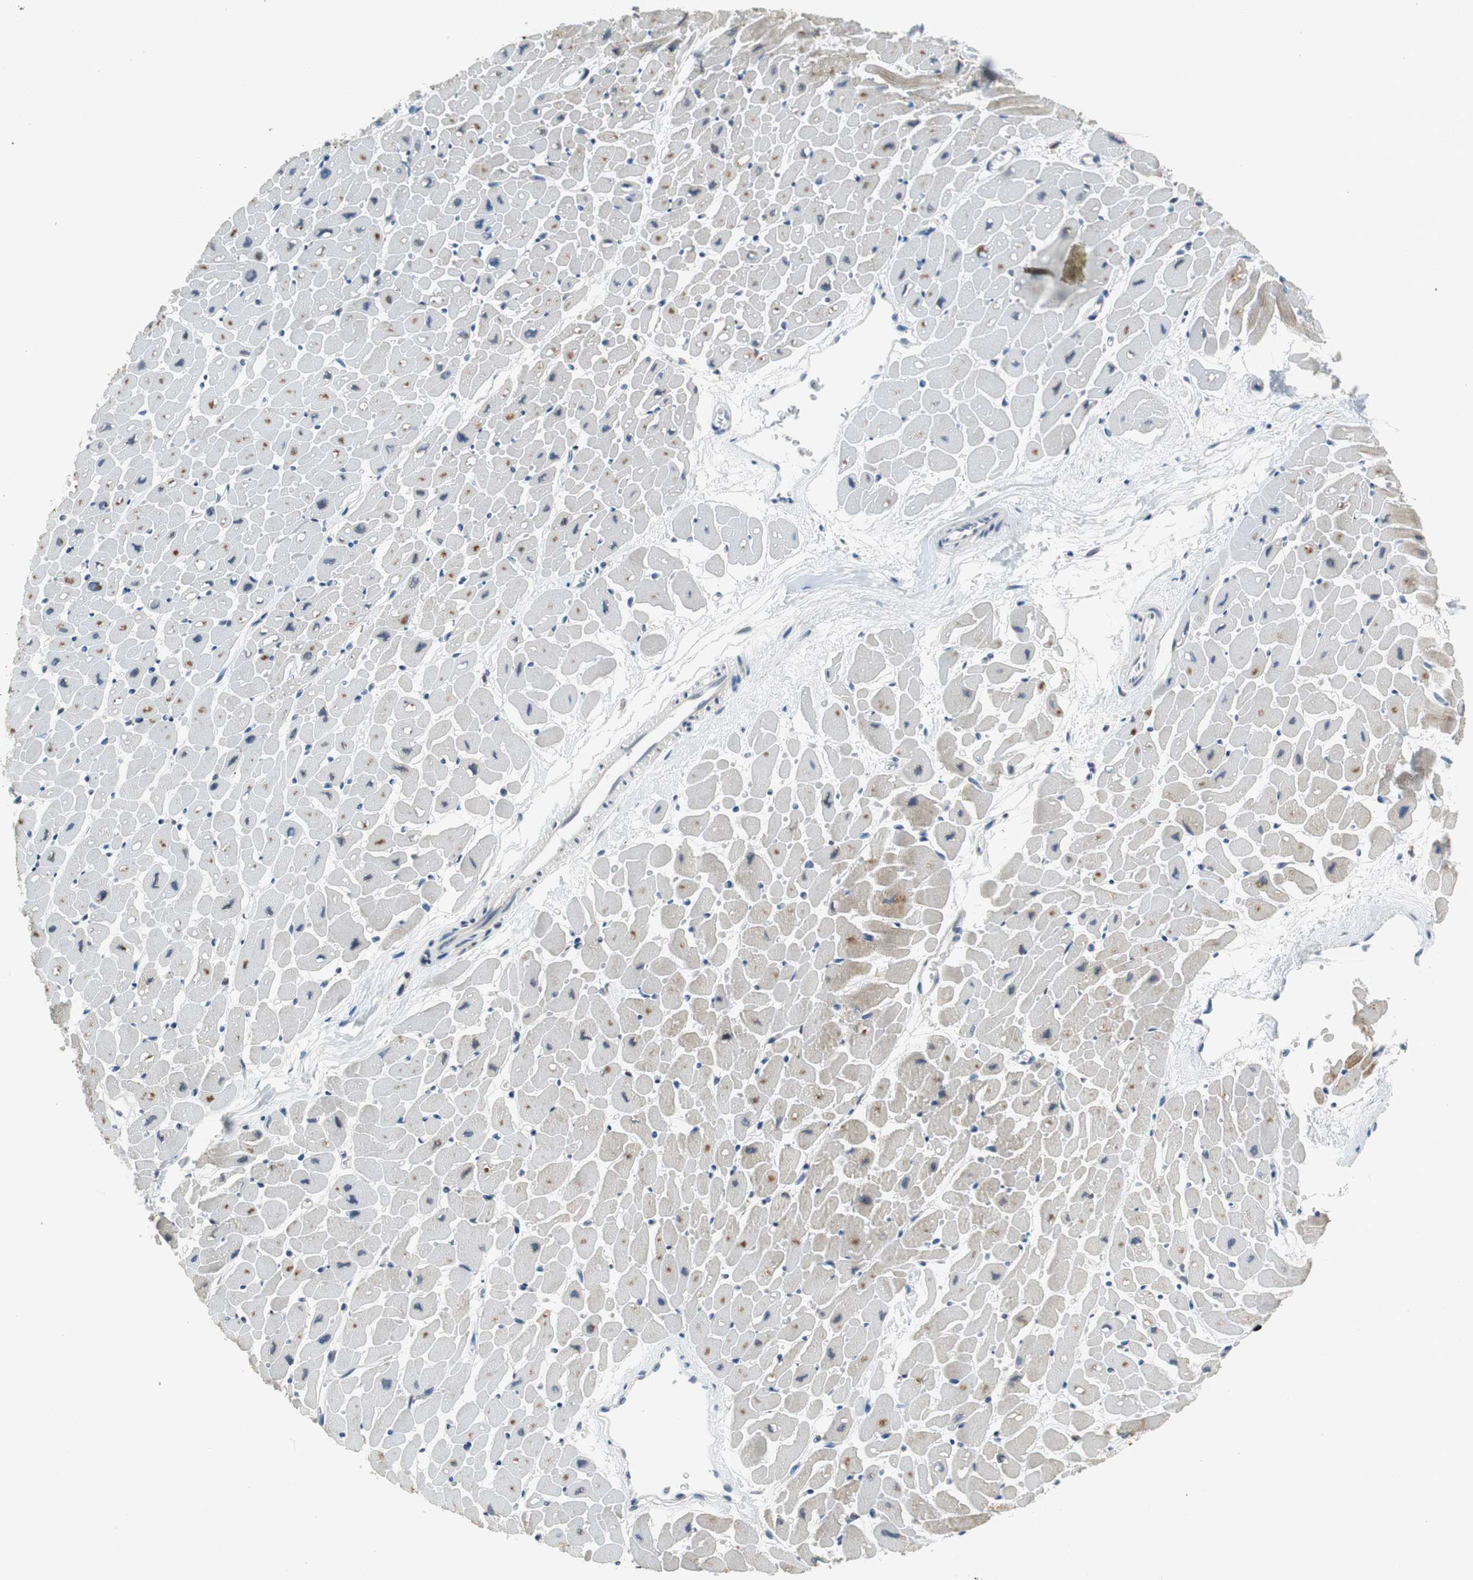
{"staining": {"intensity": "moderate", "quantity": "<25%", "location": "cytoplasmic/membranous"}, "tissue": "heart muscle", "cell_type": "Cardiomyocytes", "image_type": "normal", "snomed": [{"axis": "morphology", "description": "Normal tissue, NOS"}, {"axis": "topography", "description": "Heart"}], "caption": "Benign heart muscle was stained to show a protein in brown. There is low levels of moderate cytoplasmic/membranous staining in about <25% of cardiomyocytes. Using DAB (3,3'-diaminobenzidine) (brown) and hematoxylin (blue) stains, captured at high magnification using brightfield microscopy.", "gene": "GLCCI1", "patient": {"sex": "male", "age": 45}}